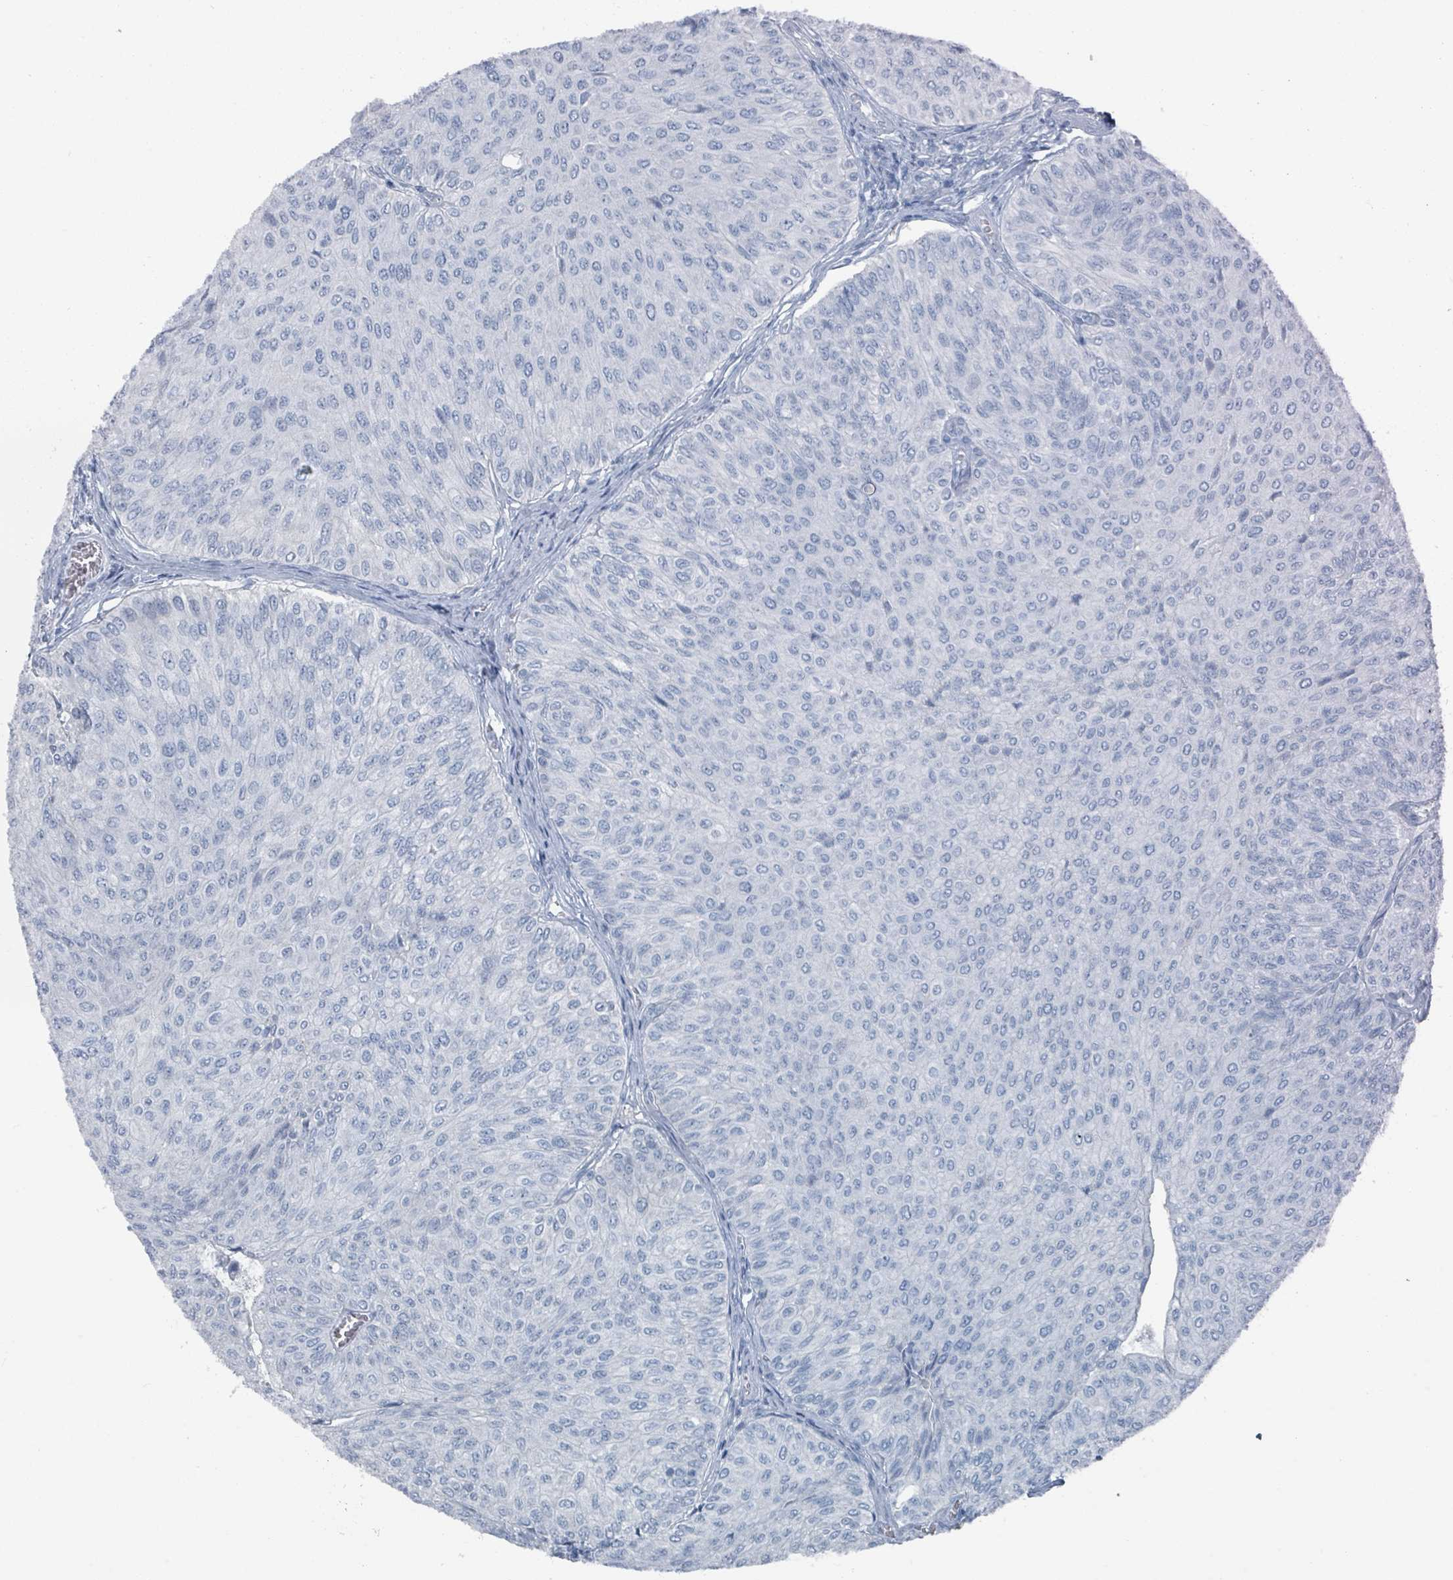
{"staining": {"intensity": "negative", "quantity": "none", "location": "none"}, "tissue": "urothelial cancer", "cell_type": "Tumor cells", "image_type": "cancer", "snomed": [{"axis": "morphology", "description": "Urothelial carcinoma, NOS"}, {"axis": "topography", "description": "Urinary bladder"}], "caption": "This photomicrograph is of urothelial cancer stained with immunohistochemistry to label a protein in brown with the nuclei are counter-stained blue. There is no staining in tumor cells. (Immunohistochemistry (ihc), brightfield microscopy, high magnification).", "gene": "GAMT", "patient": {"sex": "male", "age": 59}}